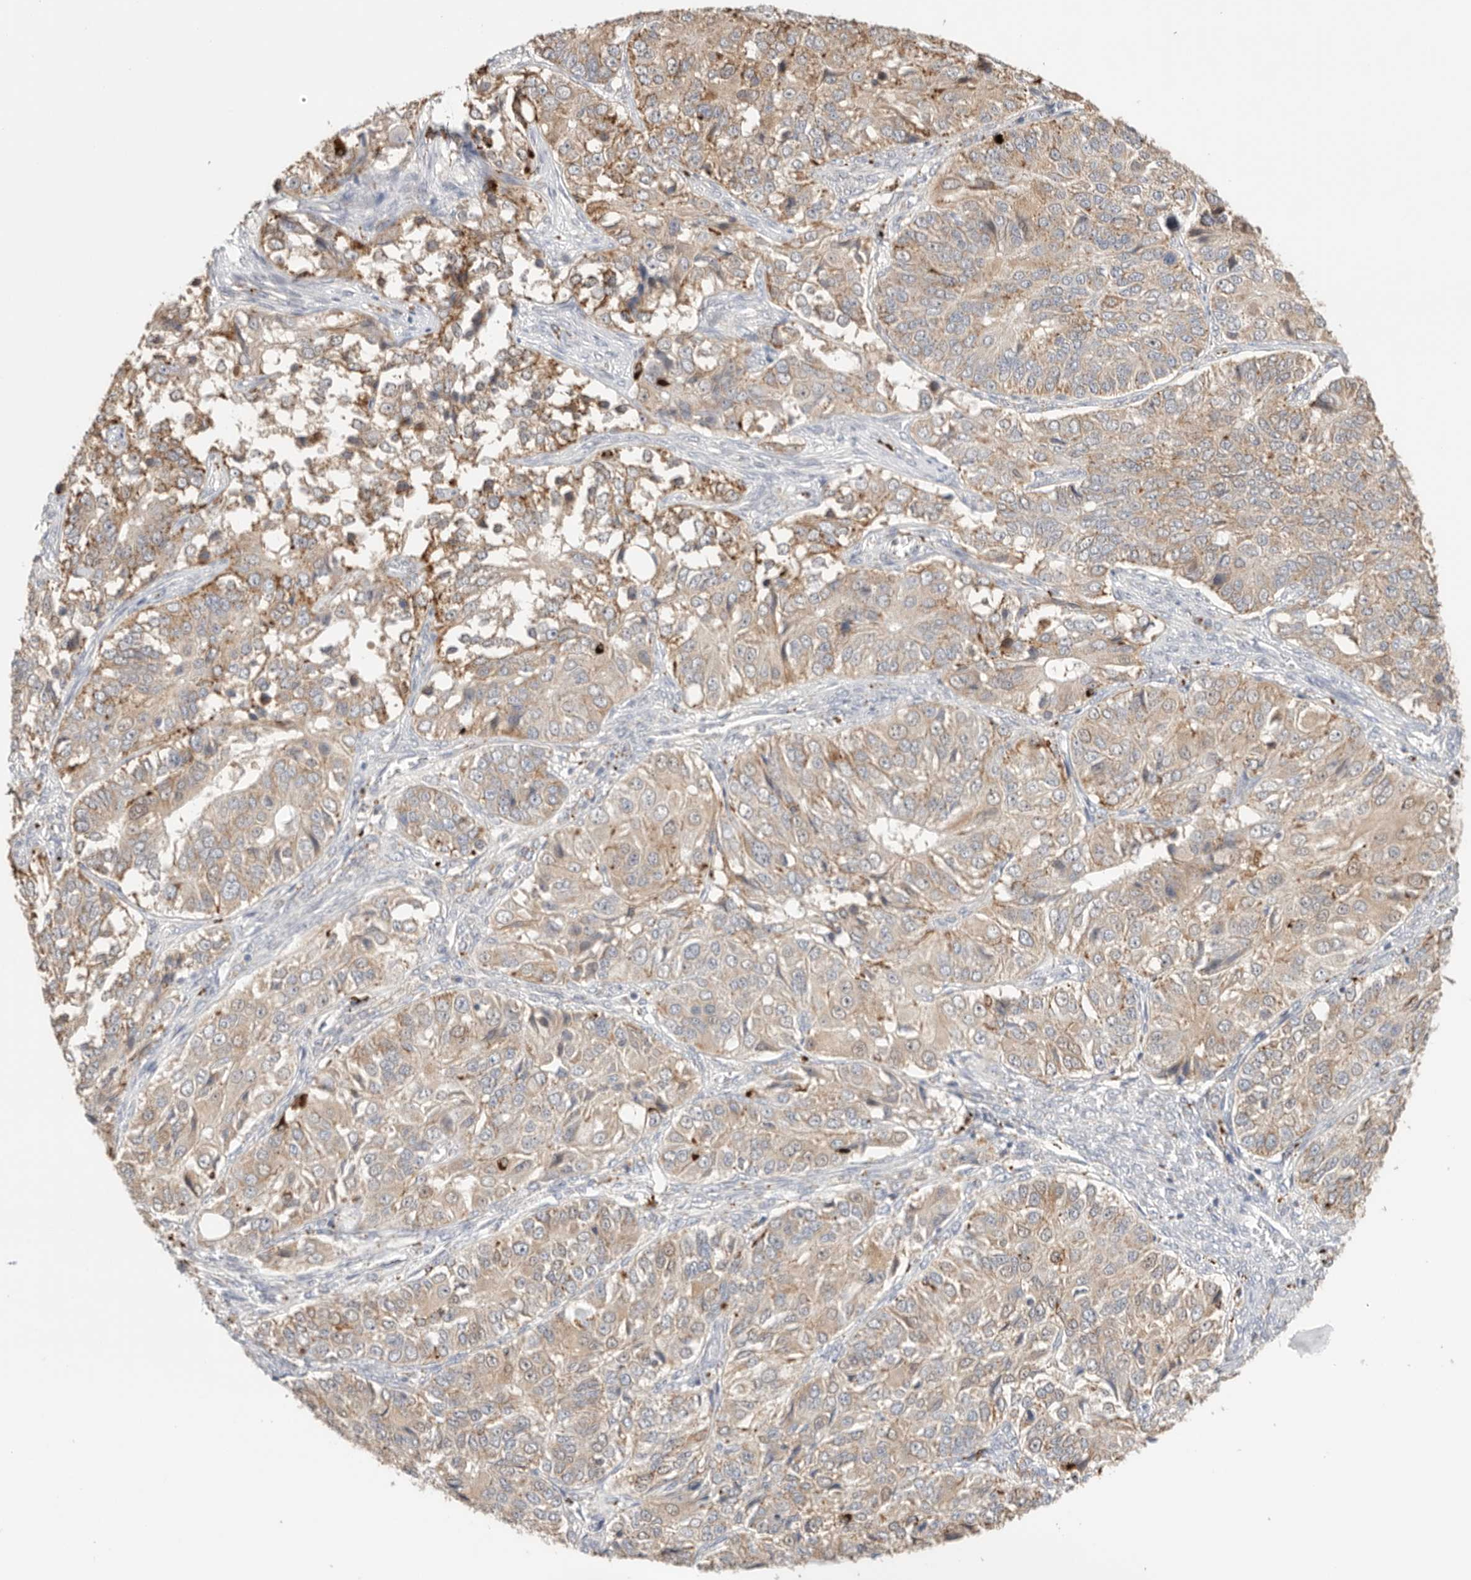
{"staining": {"intensity": "moderate", "quantity": ">75%", "location": "cytoplasmic/membranous"}, "tissue": "ovarian cancer", "cell_type": "Tumor cells", "image_type": "cancer", "snomed": [{"axis": "morphology", "description": "Carcinoma, endometroid"}, {"axis": "topography", "description": "Ovary"}], "caption": "A brown stain labels moderate cytoplasmic/membranous staining of a protein in endometroid carcinoma (ovarian) tumor cells.", "gene": "GGH", "patient": {"sex": "female", "age": 51}}